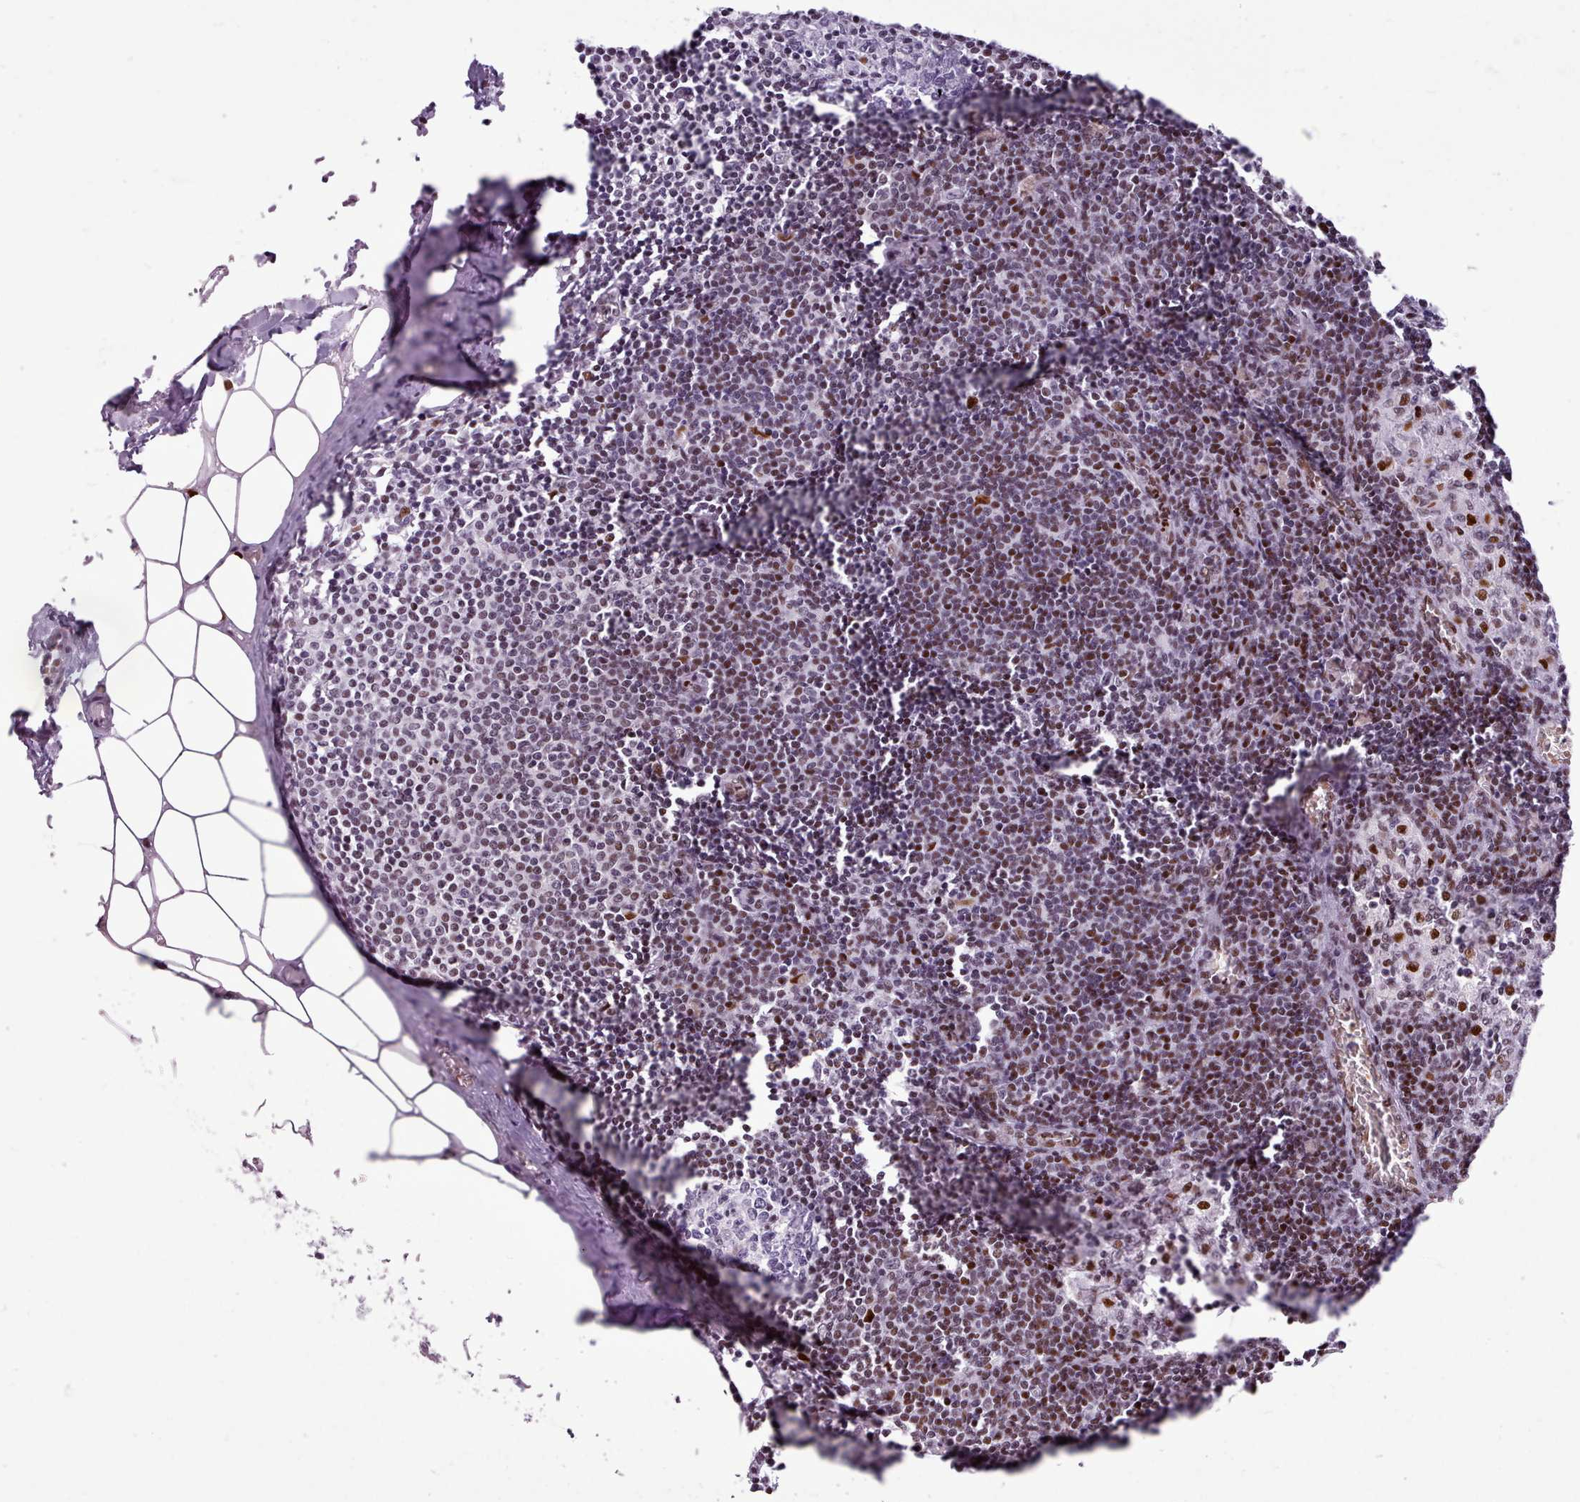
{"staining": {"intensity": "moderate", "quantity": "<25%", "location": "nuclear"}, "tissue": "lymph node", "cell_type": "Germinal center cells", "image_type": "normal", "snomed": [{"axis": "morphology", "description": "Normal tissue, NOS"}, {"axis": "topography", "description": "Lymph node"}], "caption": "A brown stain highlights moderate nuclear expression of a protein in germinal center cells of normal lymph node. (DAB (3,3'-diaminobenzidine) = brown stain, brightfield microscopy at high magnification).", "gene": "SRSF4", "patient": {"sex": "female", "age": 42}}